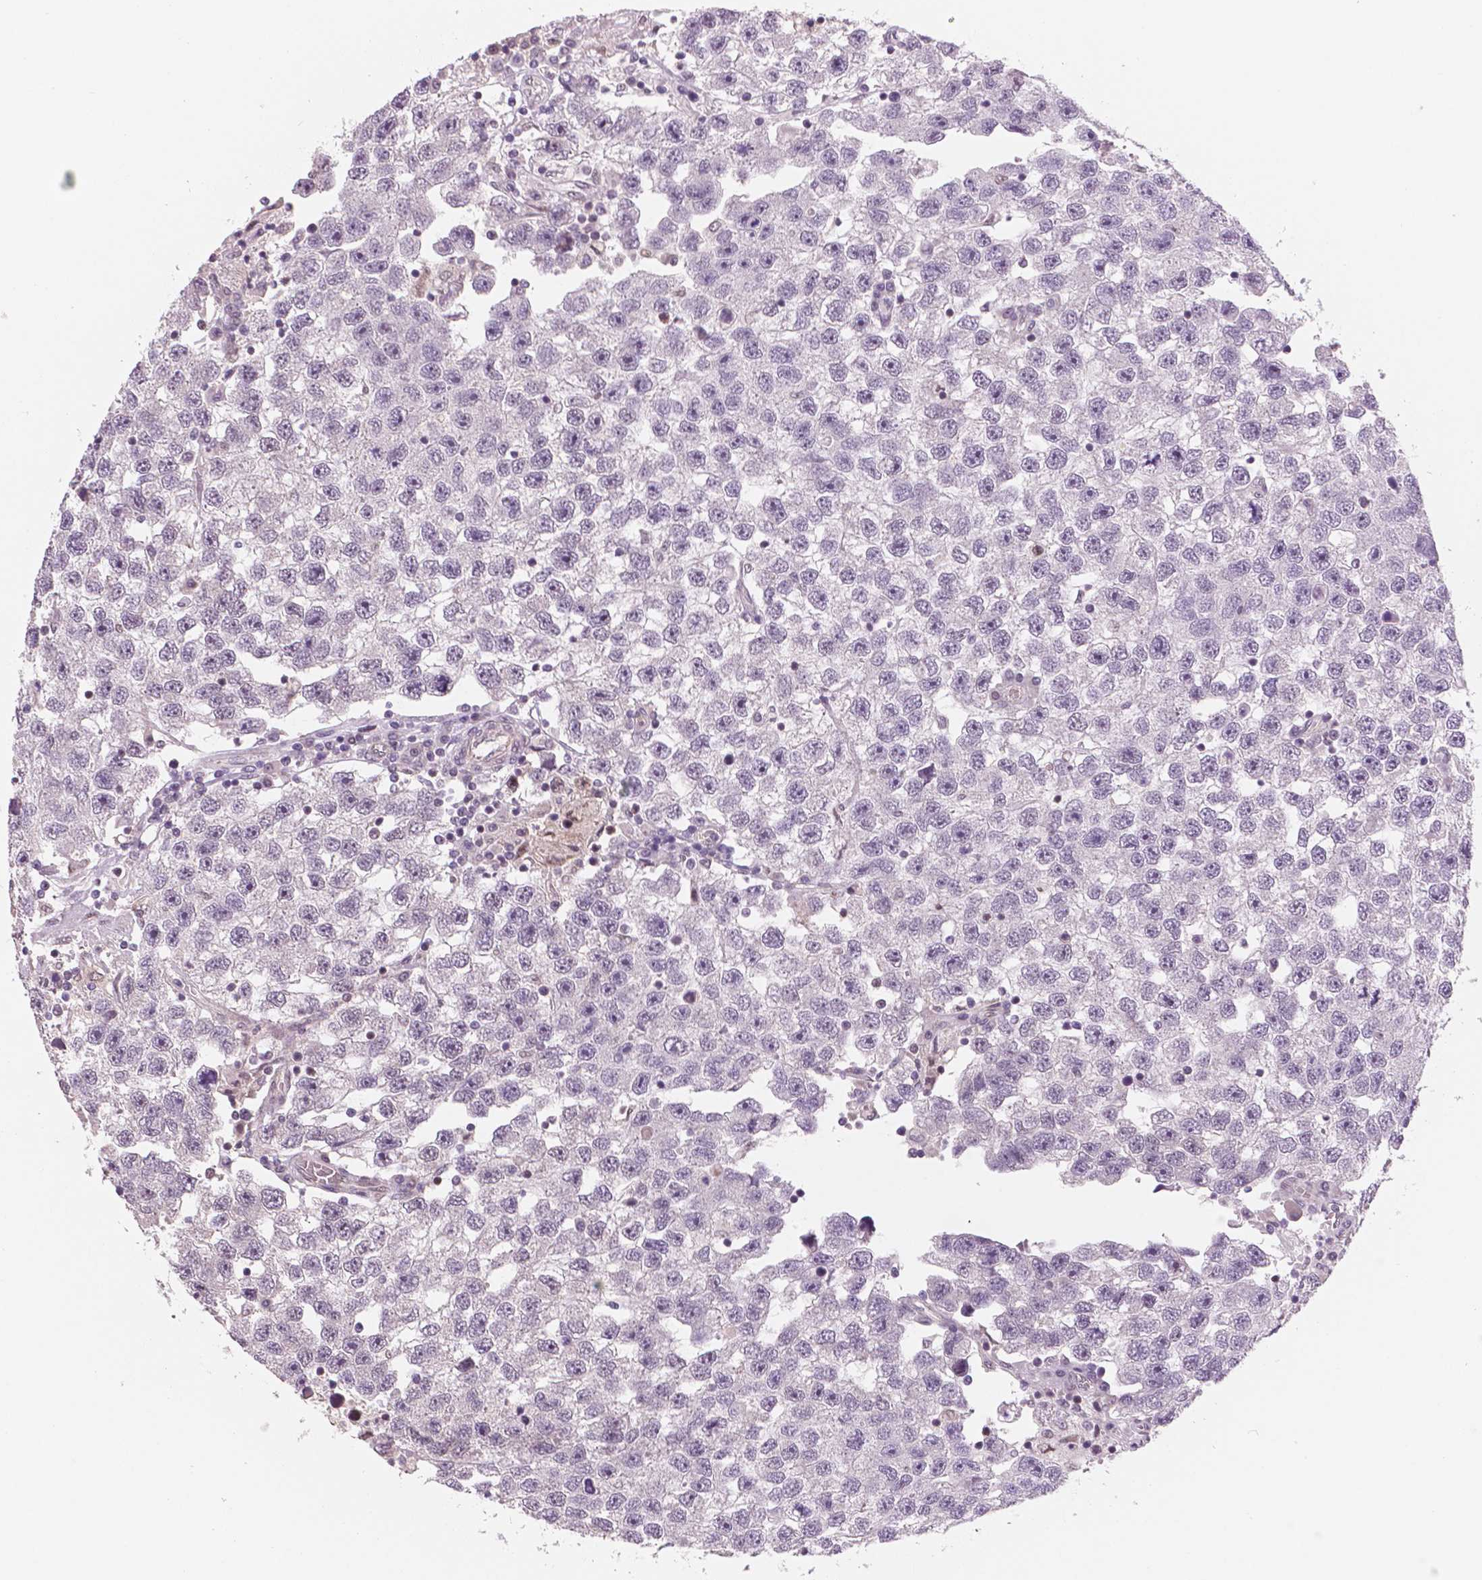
{"staining": {"intensity": "negative", "quantity": "none", "location": "none"}, "tissue": "testis cancer", "cell_type": "Tumor cells", "image_type": "cancer", "snomed": [{"axis": "morphology", "description": "Seminoma, NOS"}, {"axis": "topography", "description": "Testis"}], "caption": "Human testis cancer stained for a protein using IHC shows no staining in tumor cells.", "gene": "STAT3", "patient": {"sex": "male", "age": 26}}